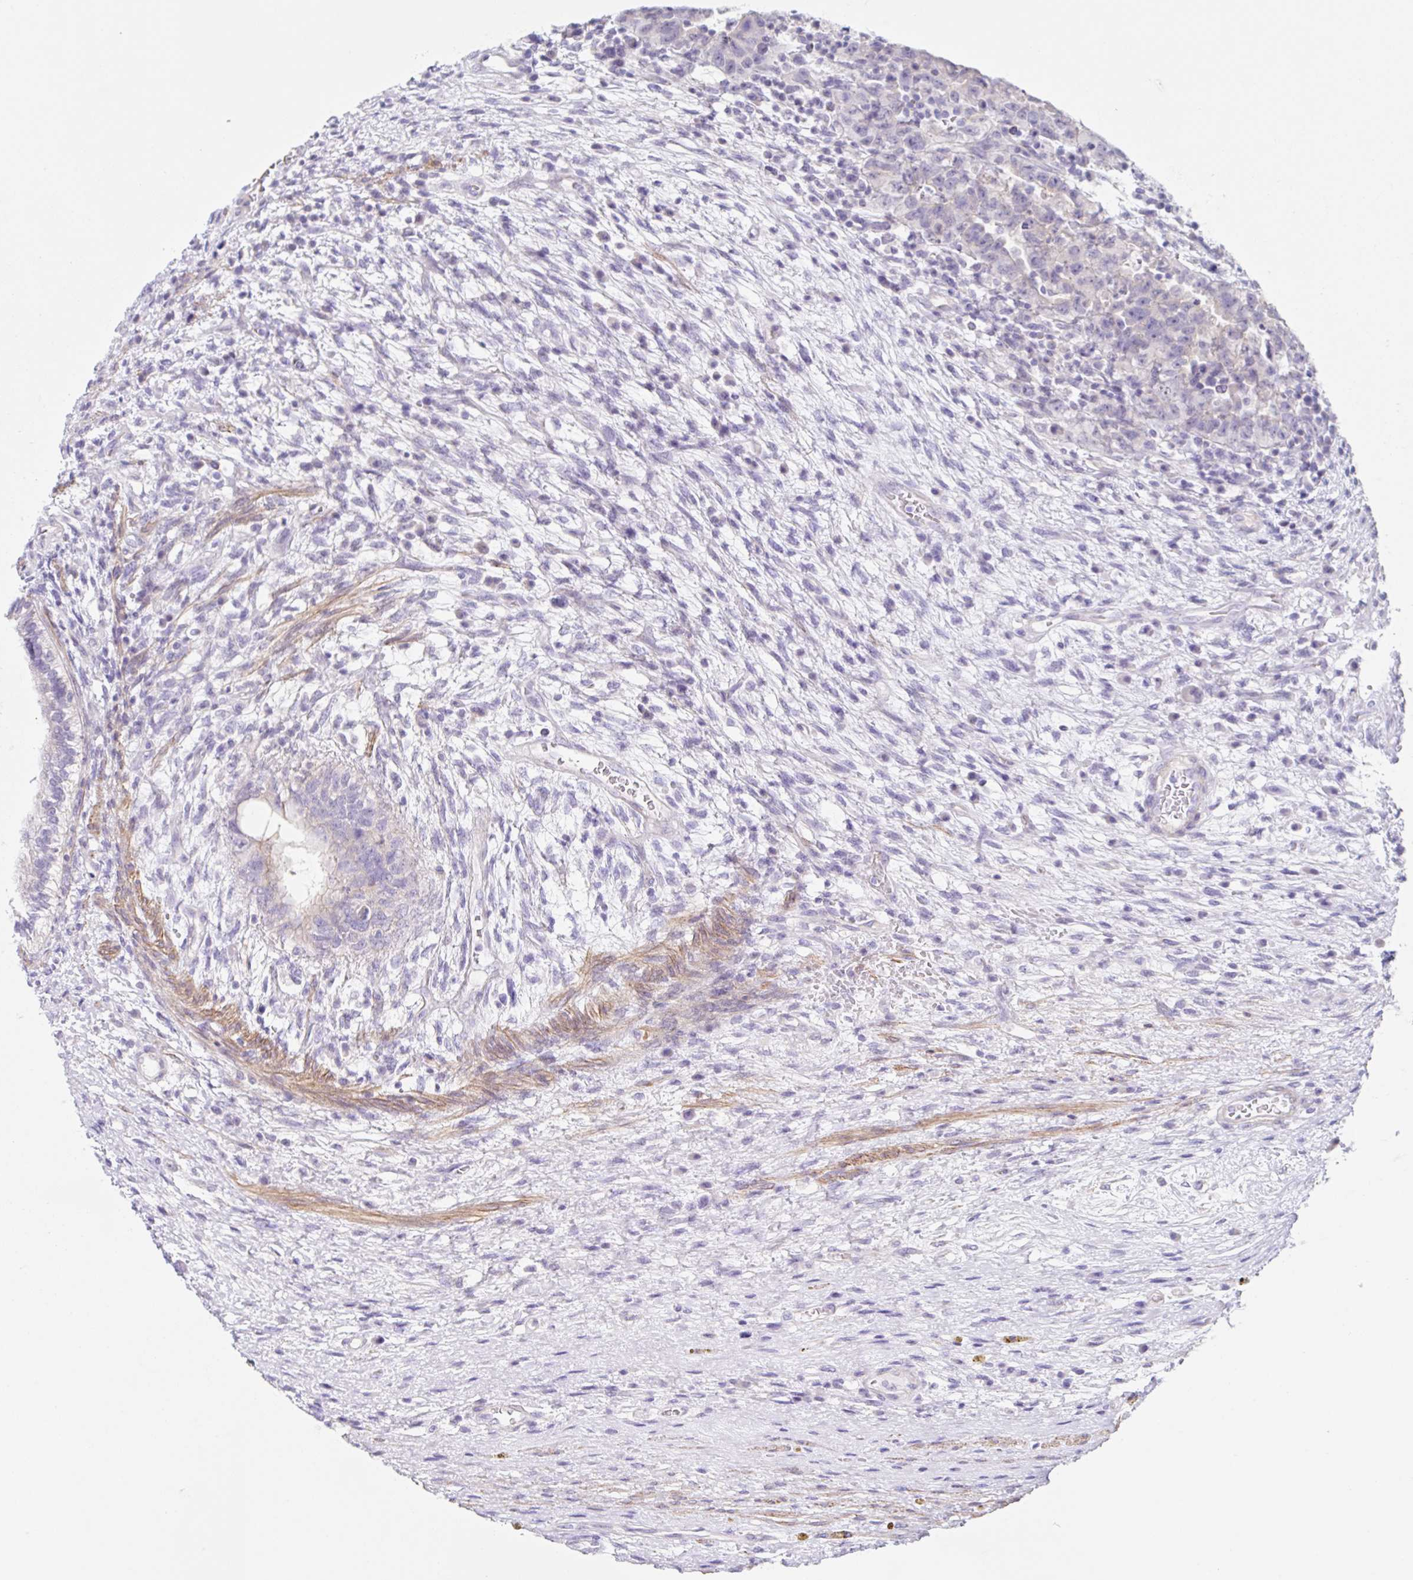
{"staining": {"intensity": "negative", "quantity": "none", "location": "none"}, "tissue": "testis cancer", "cell_type": "Tumor cells", "image_type": "cancer", "snomed": [{"axis": "morphology", "description": "Carcinoma, Embryonal, NOS"}, {"axis": "topography", "description": "Testis"}], "caption": "Protein analysis of testis embryonal carcinoma displays no significant expression in tumor cells.", "gene": "DCAF17", "patient": {"sex": "male", "age": 26}}